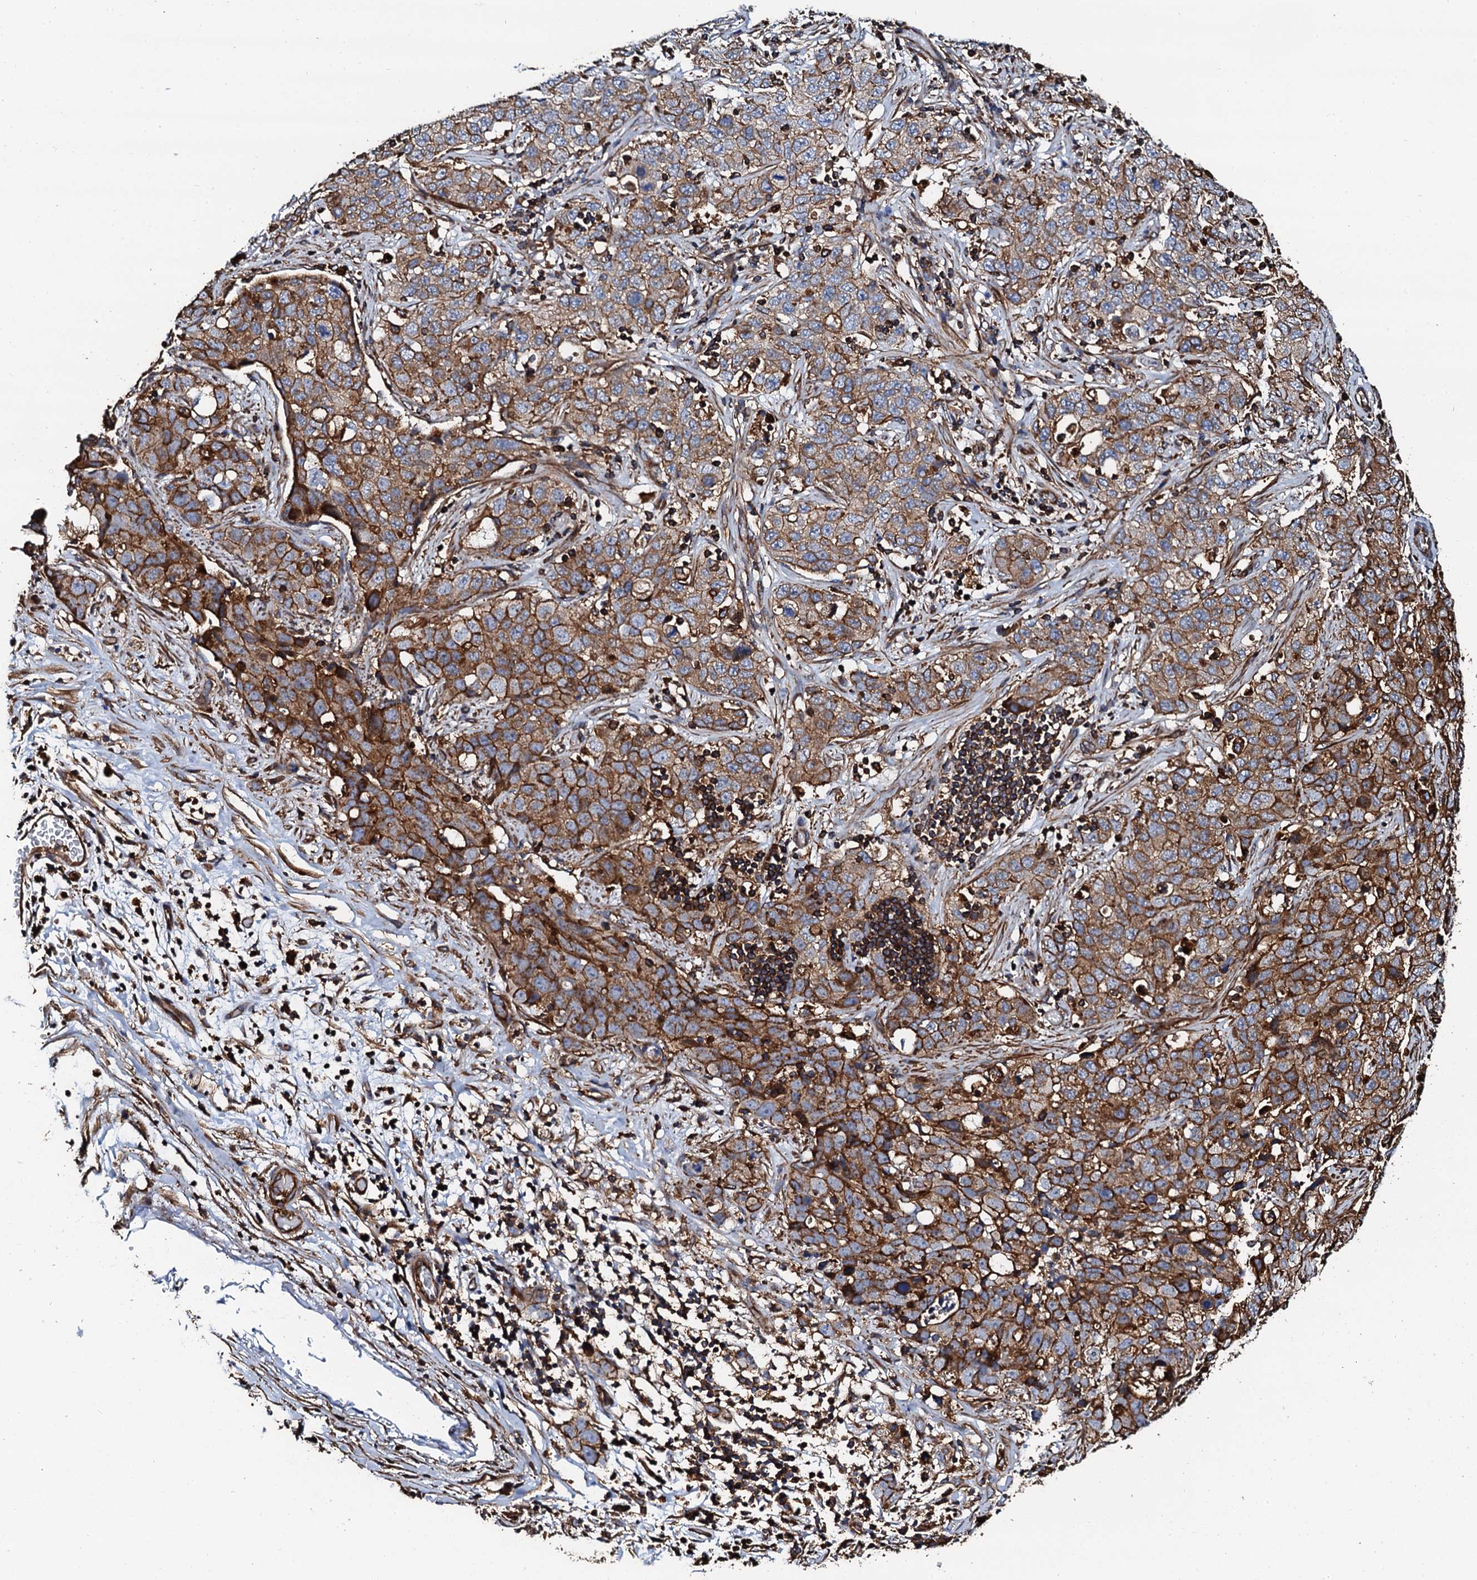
{"staining": {"intensity": "moderate", "quantity": ">75%", "location": "cytoplasmic/membranous"}, "tissue": "stomach cancer", "cell_type": "Tumor cells", "image_type": "cancer", "snomed": [{"axis": "morphology", "description": "Normal tissue, NOS"}, {"axis": "morphology", "description": "Adenocarcinoma, NOS"}, {"axis": "topography", "description": "Lymph node"}, {"axis": "topography", "description": "Stomach"}], "caption": "Protein analysis of adenocarcinoma (stomach) tissue shows moderate cytoplasmic/membranous staining in approximately >75% of tumor cells.", "gene": "INTS10", "patient": {"sex": "male", "age": 48}}